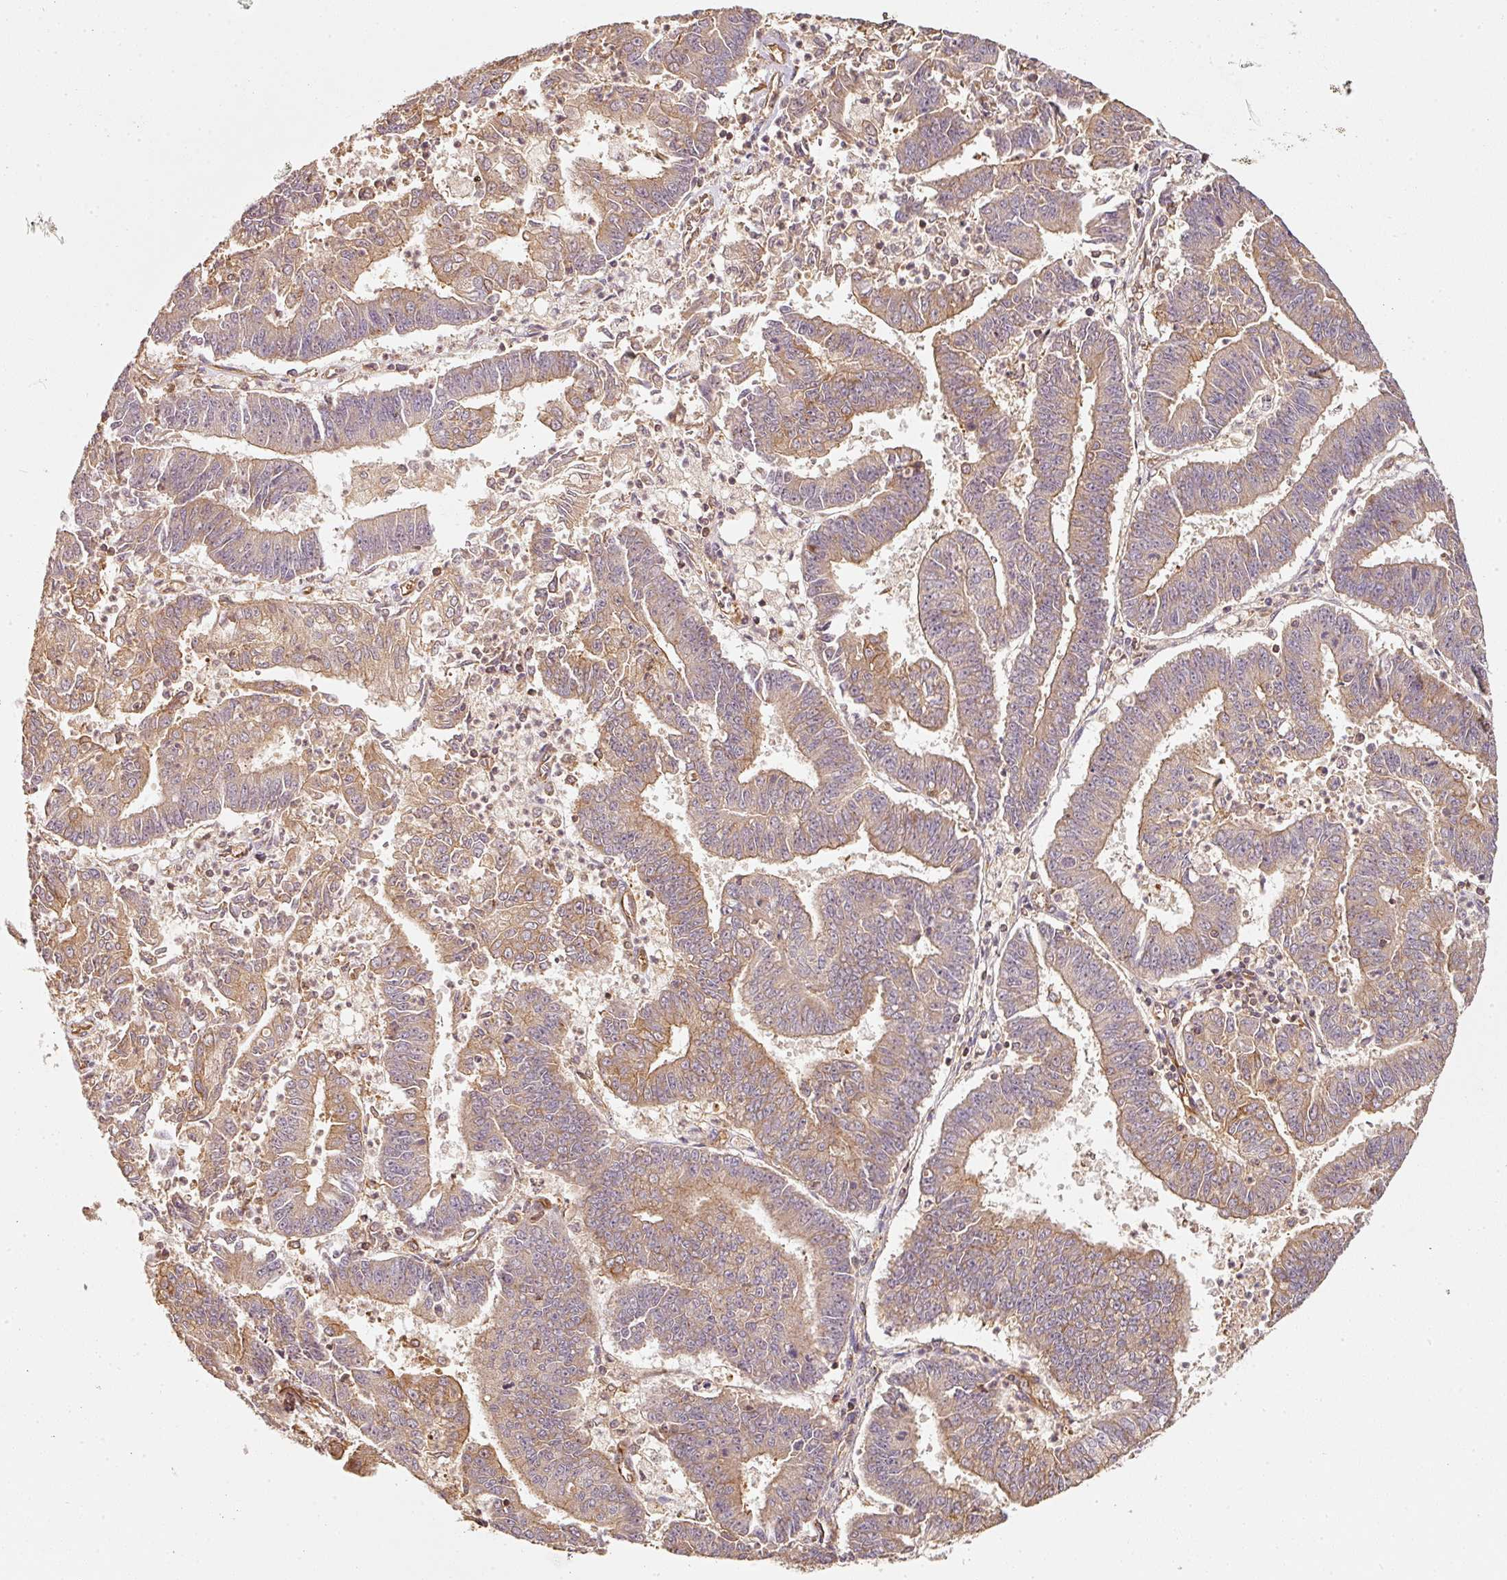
{"staining": {"intensity": "moderate", "quantity": ">75%", "location": "cytoplasmic/membranous"}, "tissue": "endometrial cancer", "cell_type": "Tumor cells", "image_type": "cancer", "snomed": [{"axis": "morphology", "description": "Adenocarcinoma, NOS"}, {"axis": "topography", "description": "Endometrium"}], "caption": "Immunohistochemical staining of endometrial adenocarcinoma reveals medium levels of moderate cytoplasmic/membranous protein staining in about >75% of tumor cells. The protein of interest is shown in brown color, while the nuclei are stained blue.", "gene": "CEP95", "patient": {"sex": "female", "age": 73}}